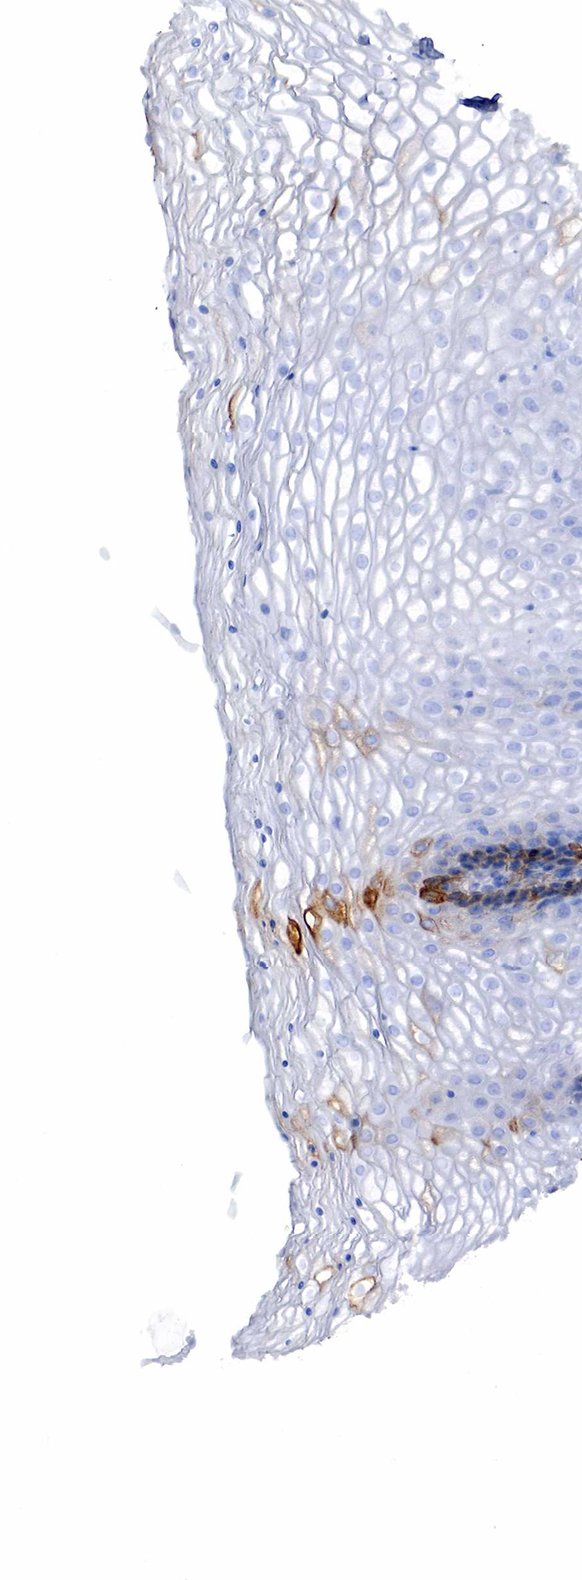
{"staining": {"intensity": "strong", "quantity": "<25%", "location": "cytoplasmic/membranous"}, "tissue": "vagina", "cell_type": "Squamous epithelial cells", "image_type": "normal", "snomed": [{"axis": "morphology", "description": "Normal tissue, NOS"}, {"axis": "topography", "description": "Vagina"}], "caption": "Immunohistochemical staining of unremarkable human vagina exhibits medium levels of strong cytoplasmic/membranous positivity in approximately <25% of squamous epithelial cells.", "gene": "KRT19", "patient": {"sex": "female", "age": 34}}